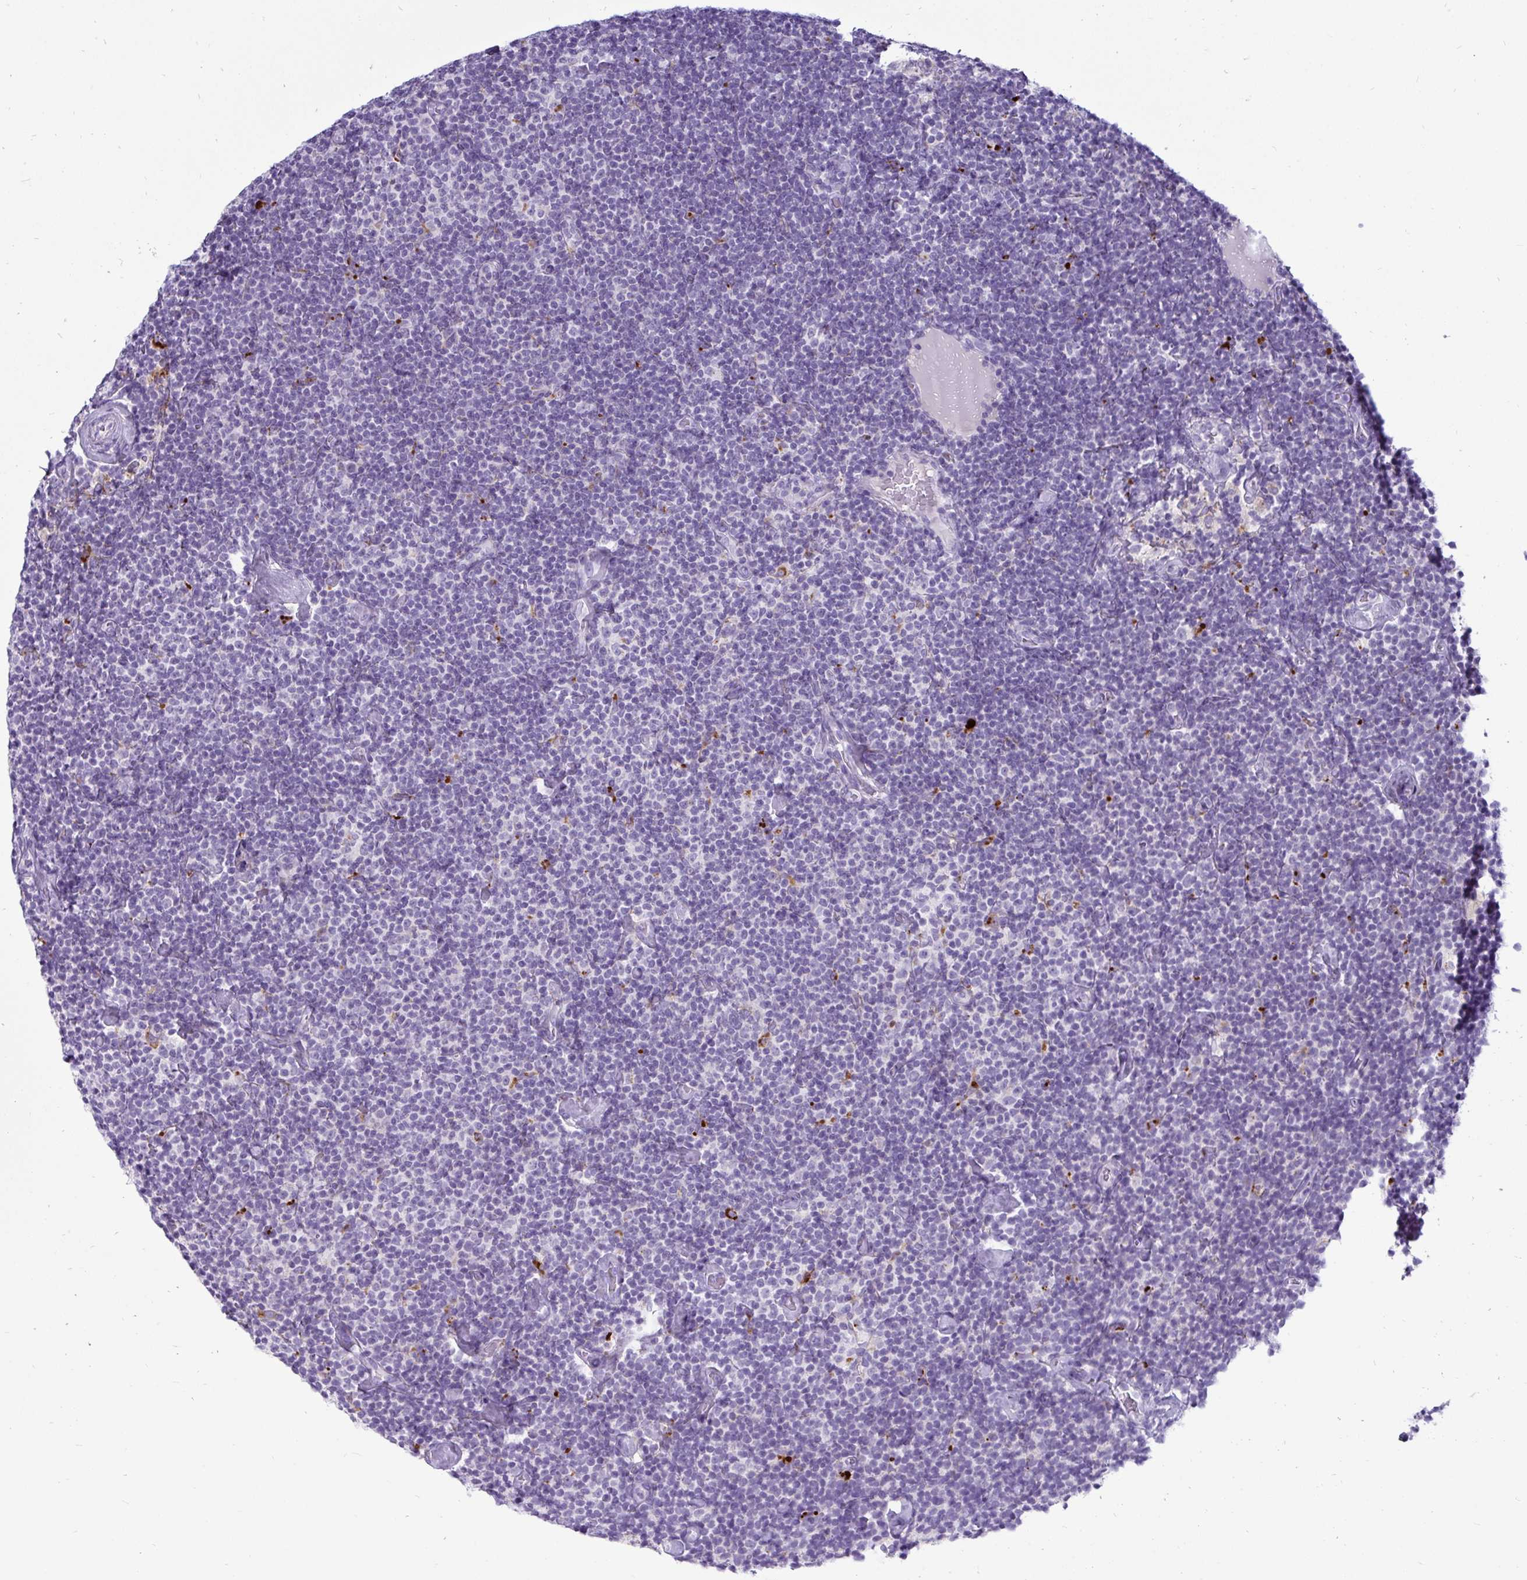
{"staining": {"intensity": "negative", "quantity": "none", "location": "none"}, "tissue": "lymphoma", "cell_type": "Tumor cells", "image_type": "cancer", "snomed": [{"axis": "morphology", "description": "Malignant lymphoma, non-Hodgkin's type, Low grade"}, {"axis": "topography", "description": "Lymph node"}], "caption": "Immunohistochemistry micrograph of malignant lymphoma, non-Hodgkin's type (low-grade) stained for a protein (brown), which shows no positivity in tumor cells.", "gene": "CTSZ", "patient": {"sex": "male", "age": 81}}